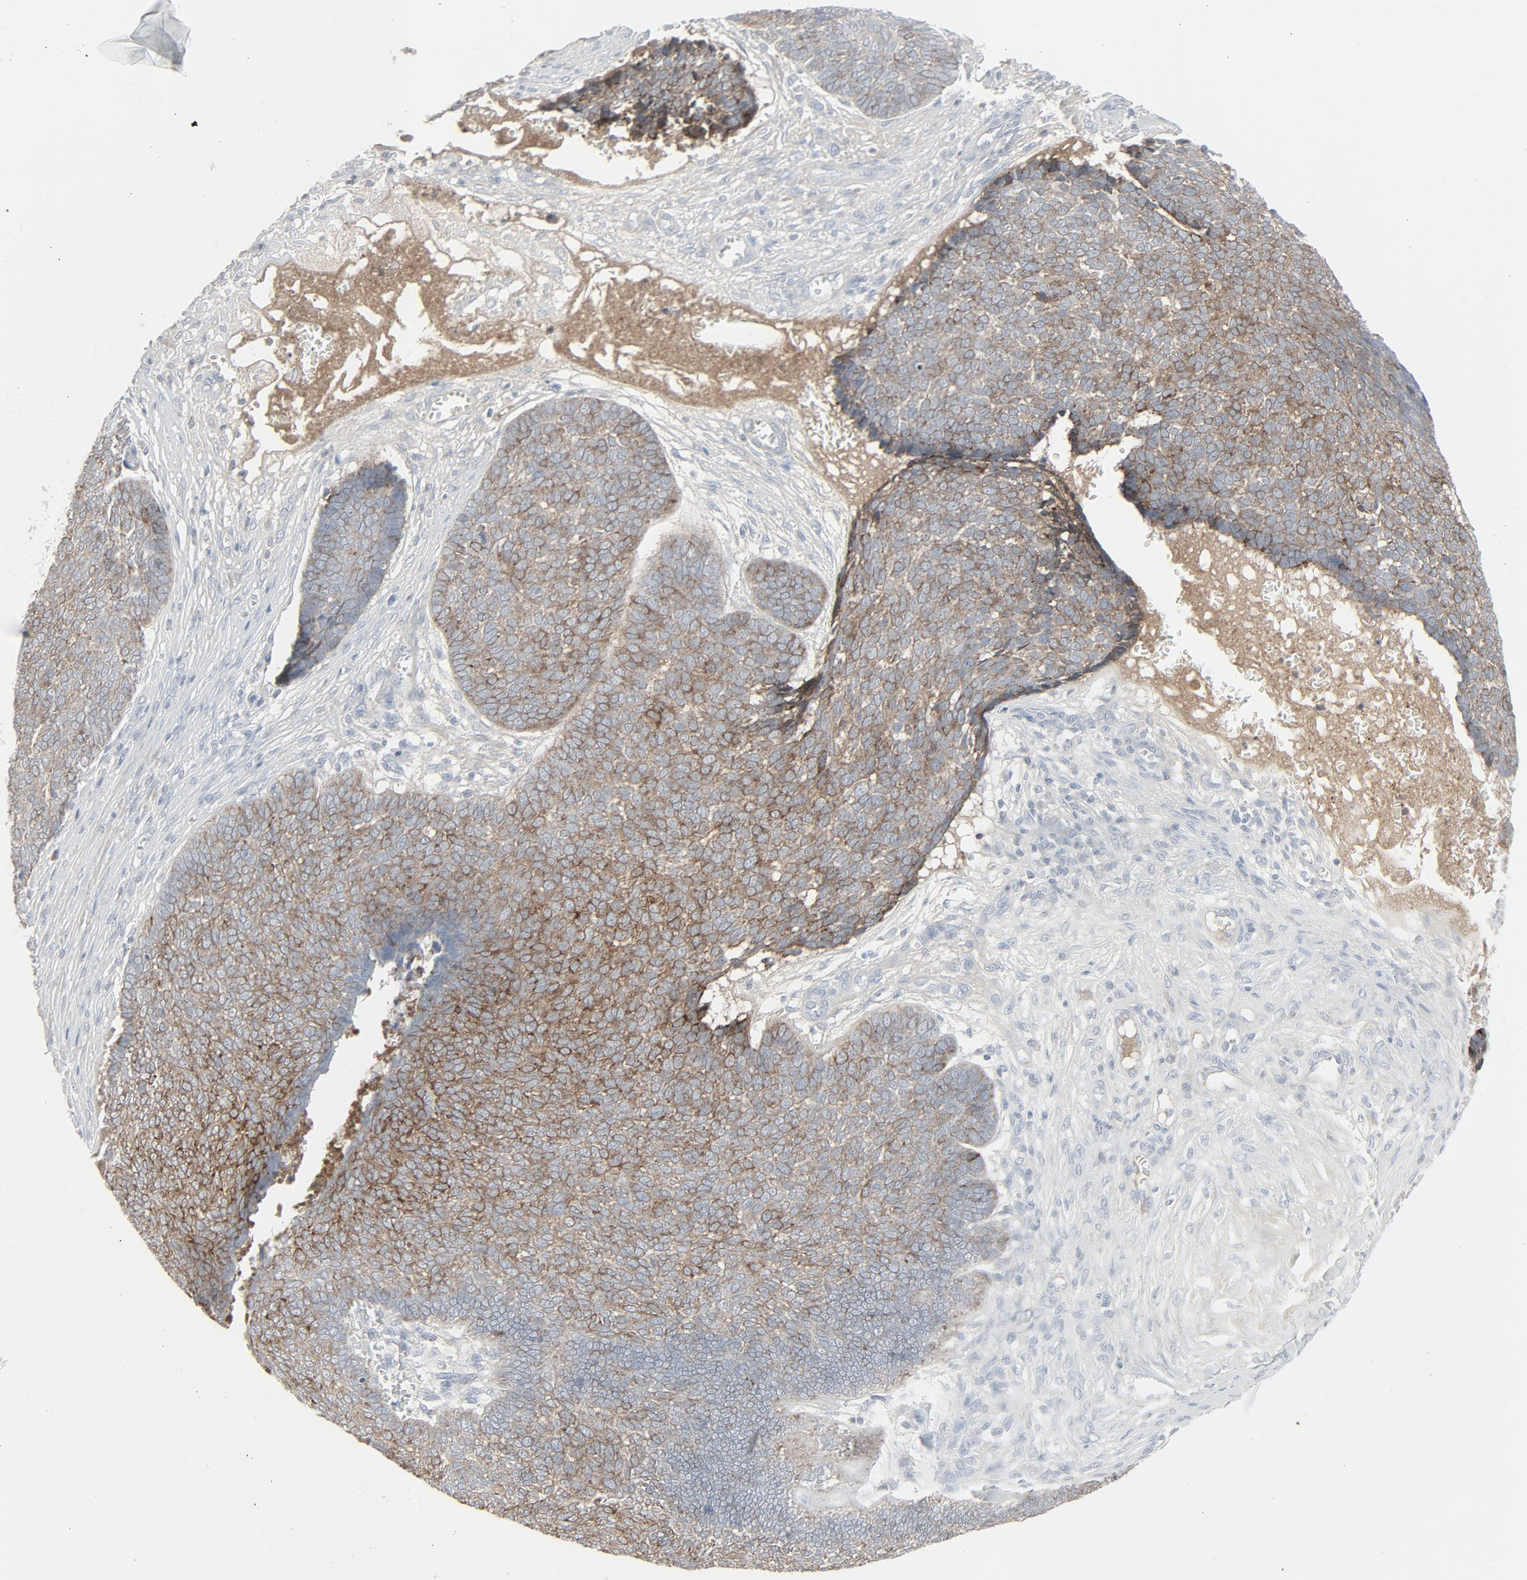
{"staining": {"intensity": "moderate", "quantity": "25%-75%", "location": "cytoplasmic/membranous"}, "tissue": "skin cancer", "cell_type": "Tumor cells", "image_type": "cancer", "snomed": [{"axis": "morphology", "description": "Basal cell carcinoma"}, {"axis": "topography", "description": "Skin"}], "caption": "Skin cancer (basal cell carcinoma) tissue exhibits moderate cytoplasmic/membranous staining in approximately 25%-75% of tumor cells The staining is performed using DAB brown chromogen to label protein expression. The nuclei are counter-stained blue using hematoxylin.", "gene": "FGFR3", "patient": {"sex": "male", "age": 84}}